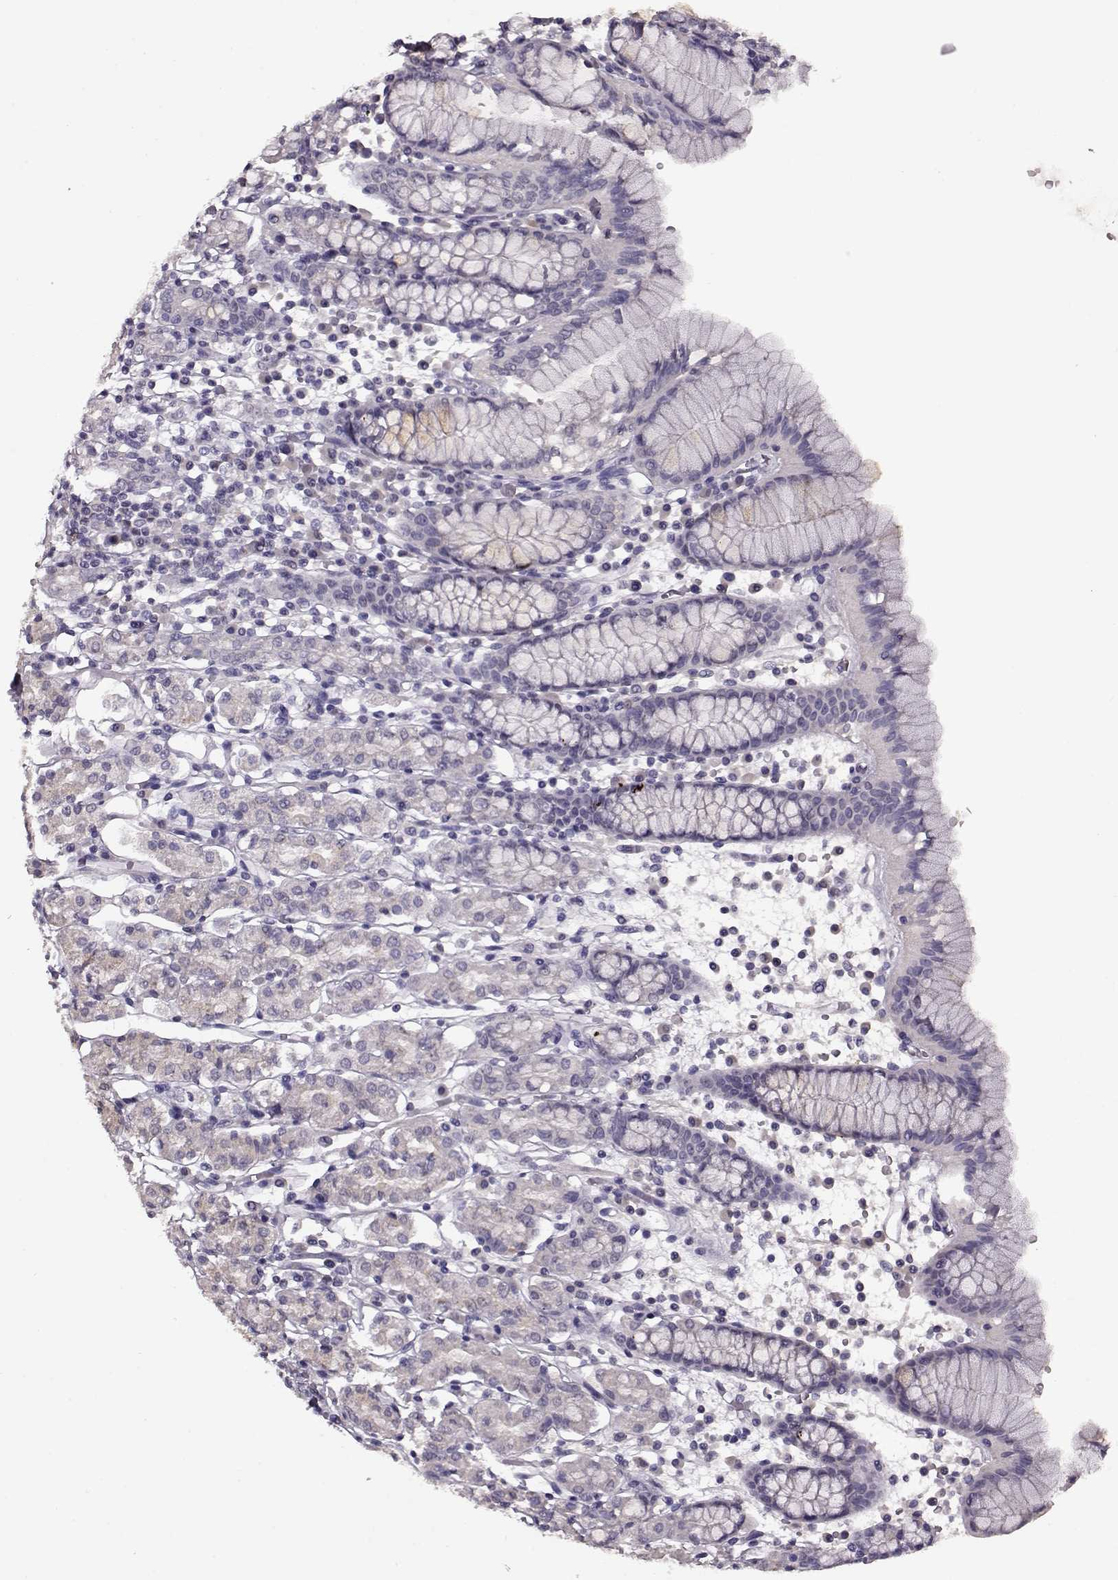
{"staining": {"intensity": "negative", "quantity": "none", "location": "none"}, "tissue": "stomach", "cell_type": "Glandular cells", "image_type": "normal", "snomed": [{"axis": "morphology", "description": "Normal tissue, NOS"}, {"axis": "topography", "description": "Stomach, upper"}, {"axis": "topography", "description": "Stomach"}], "caption": "Image shows no significant protein staining in glandular cells of benign stomach. The staining was performed using DAB (3,3'-diaminobenzidine) to visualize the protein expression in brown, while the nuclei were stained in blue with hematoxylin (Magnification: 20x).", "gene": "RP1L1", "patient": {"sex": "male", "age": 62}}